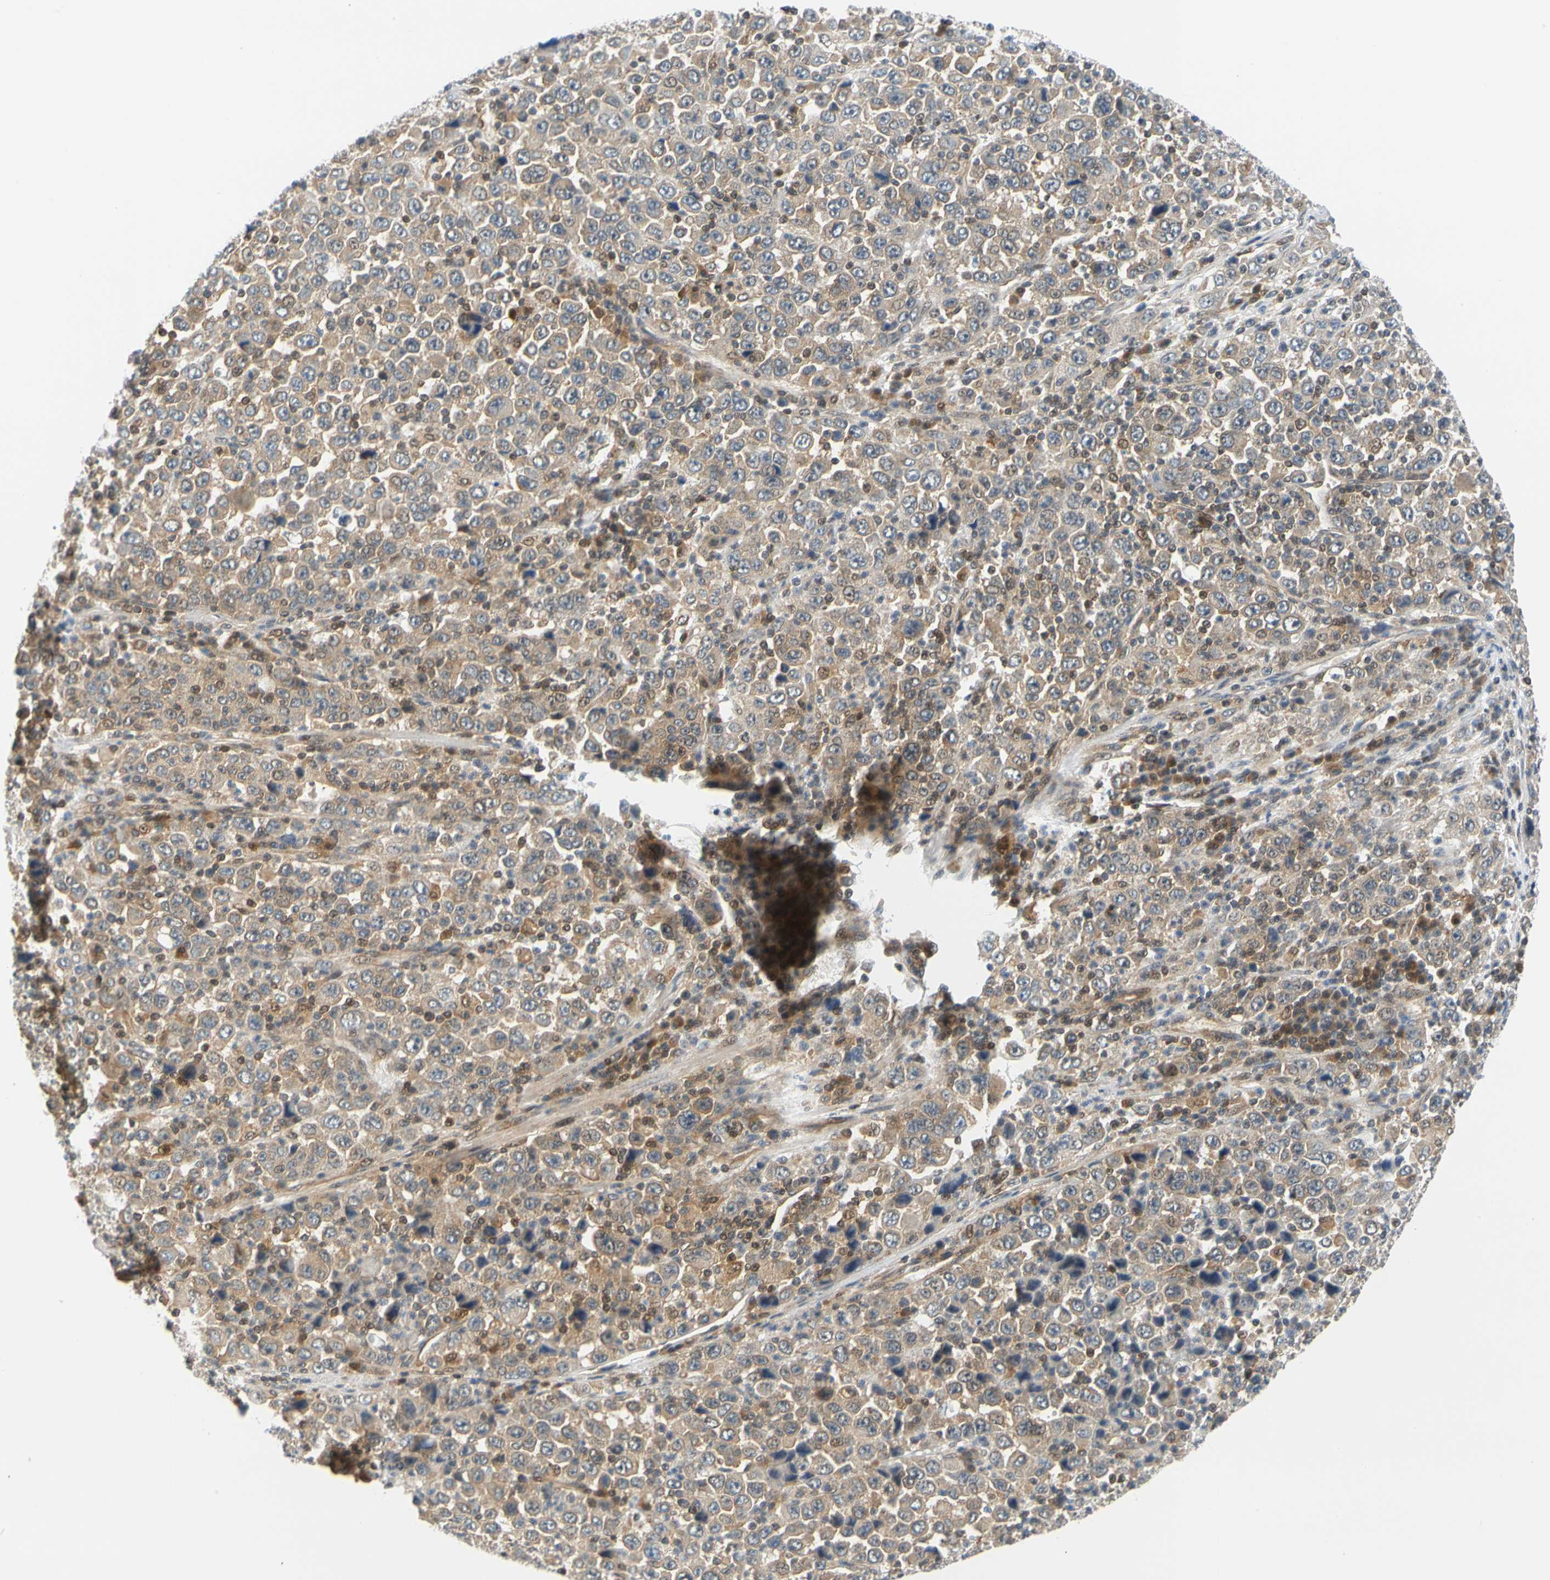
{"staining": {"intensity": "weak", "quantity": ">75%", "location": "cytoplasmic/membranous"}, "tissue": "stomach cancer", "cell_type": "Tumor cells", "image_type": "cancer", "snomed": [{"axis": "morphology", "description": "Normal tissue, NOS"}, {"axis": "morphology", "description": "Adenocarcinoma, NOS"}, {"axis": "topography", "description": "Stomach, upper"}, {"axis": "topography", "description": "Stomach"}], "caption": "An immunohistochemistry micrograph of neoplastic tissue is shown. Protein staining in brown shows weak cytoplasmic/membranous positivity in stomach adenocarcinoma within tumor cells.", "gene": "MAPK9", "patient": {"sex": "male", "age": 59}}